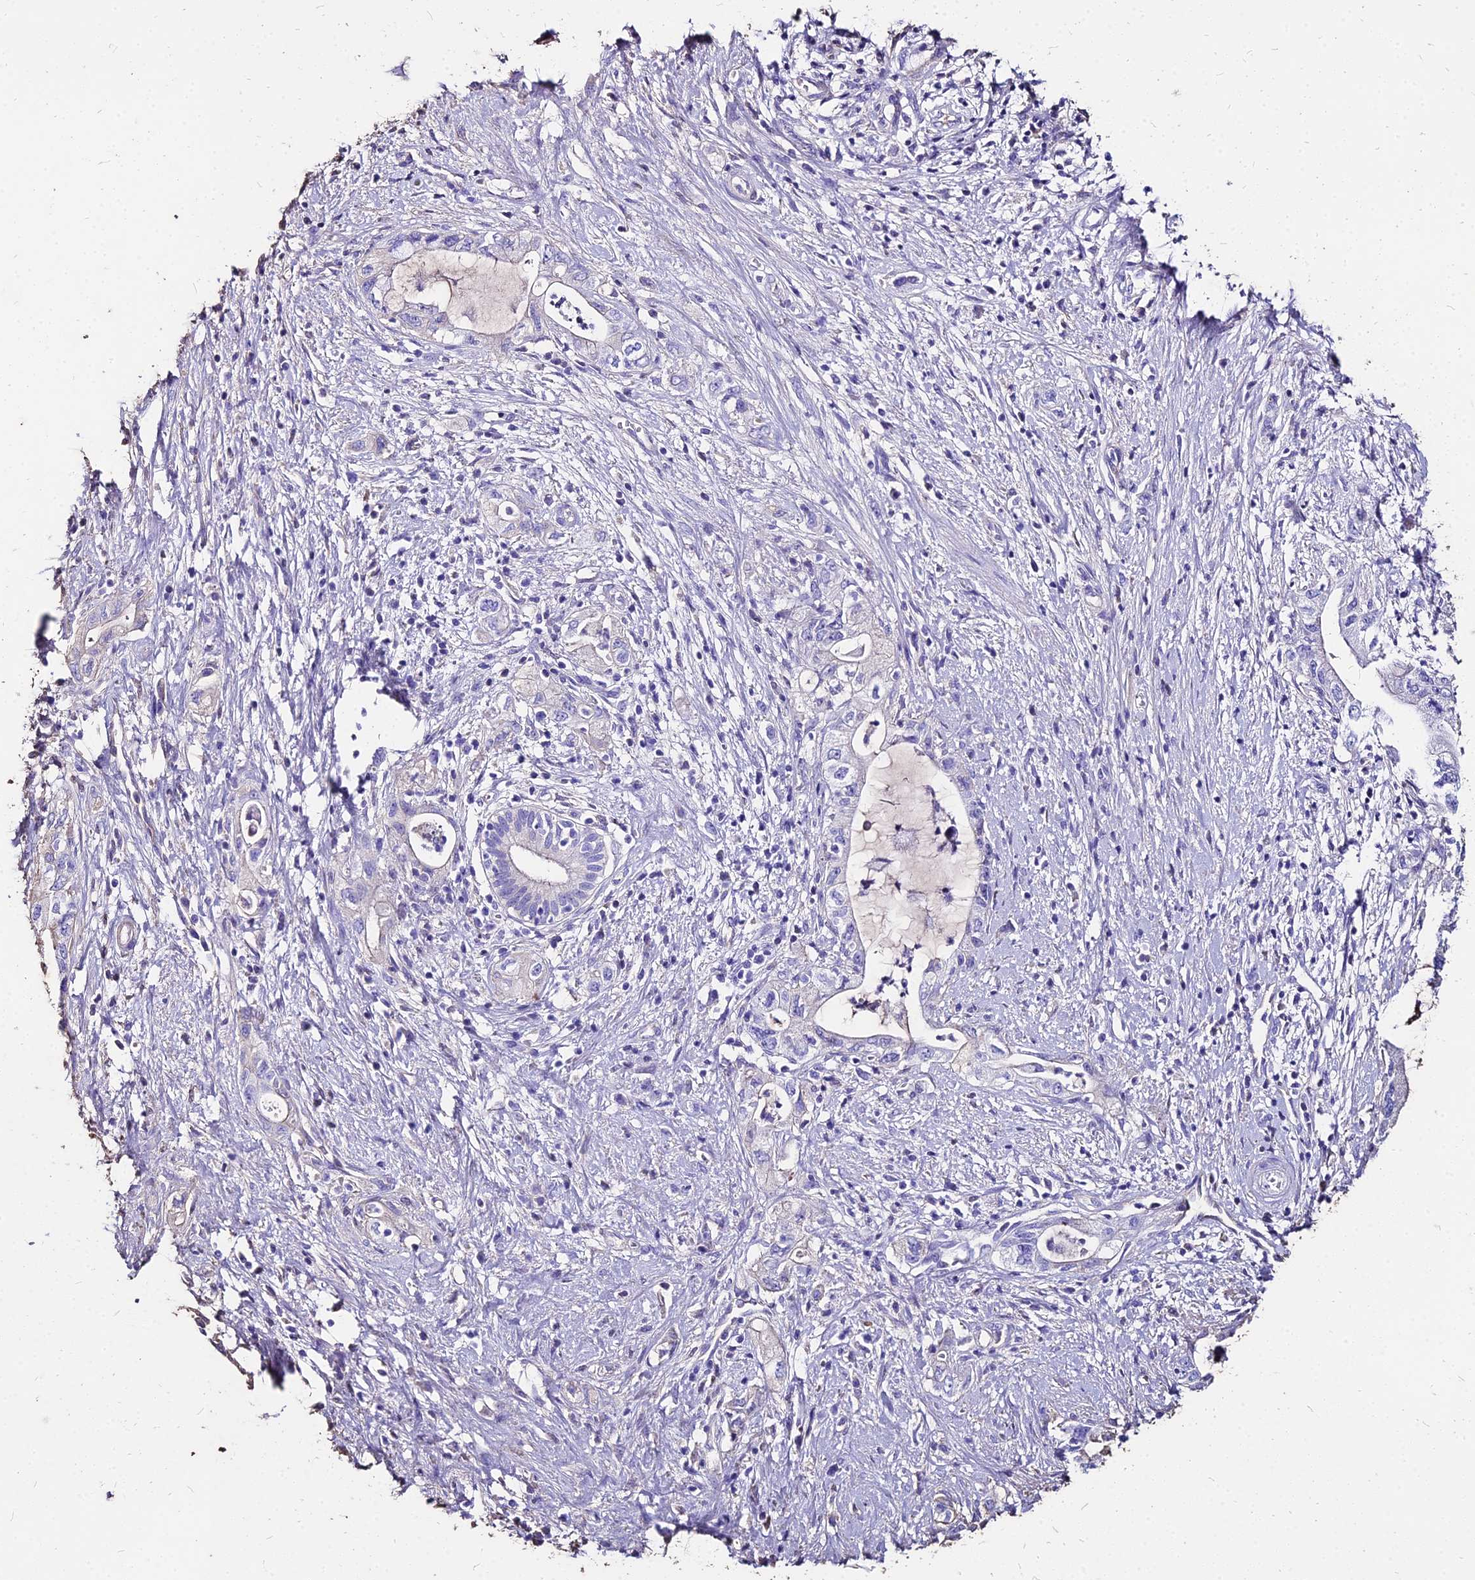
{"staining": {"intensity": "negative", "quantity": "none", "location": "none"}, "tissue": "pancreatic cancer", "cell_type": "Tumor cells", "image_type": "cancer", "snomed": [{"axis": "morphology", "description": "Adenocarcinoma, NOS"}, {"axis": "topography", "description": "Pancreas"}], "caption": "Immunohistochemistry (IHC) image of neoplastic tissue: pancreatic adenocarcinoma stained with DAB (3,3'-diaminobenzidine) demonstrates no significant protein staining in tumor cells.", "gene": "NME5", "patient": {"sex": "female", "age": 73}}